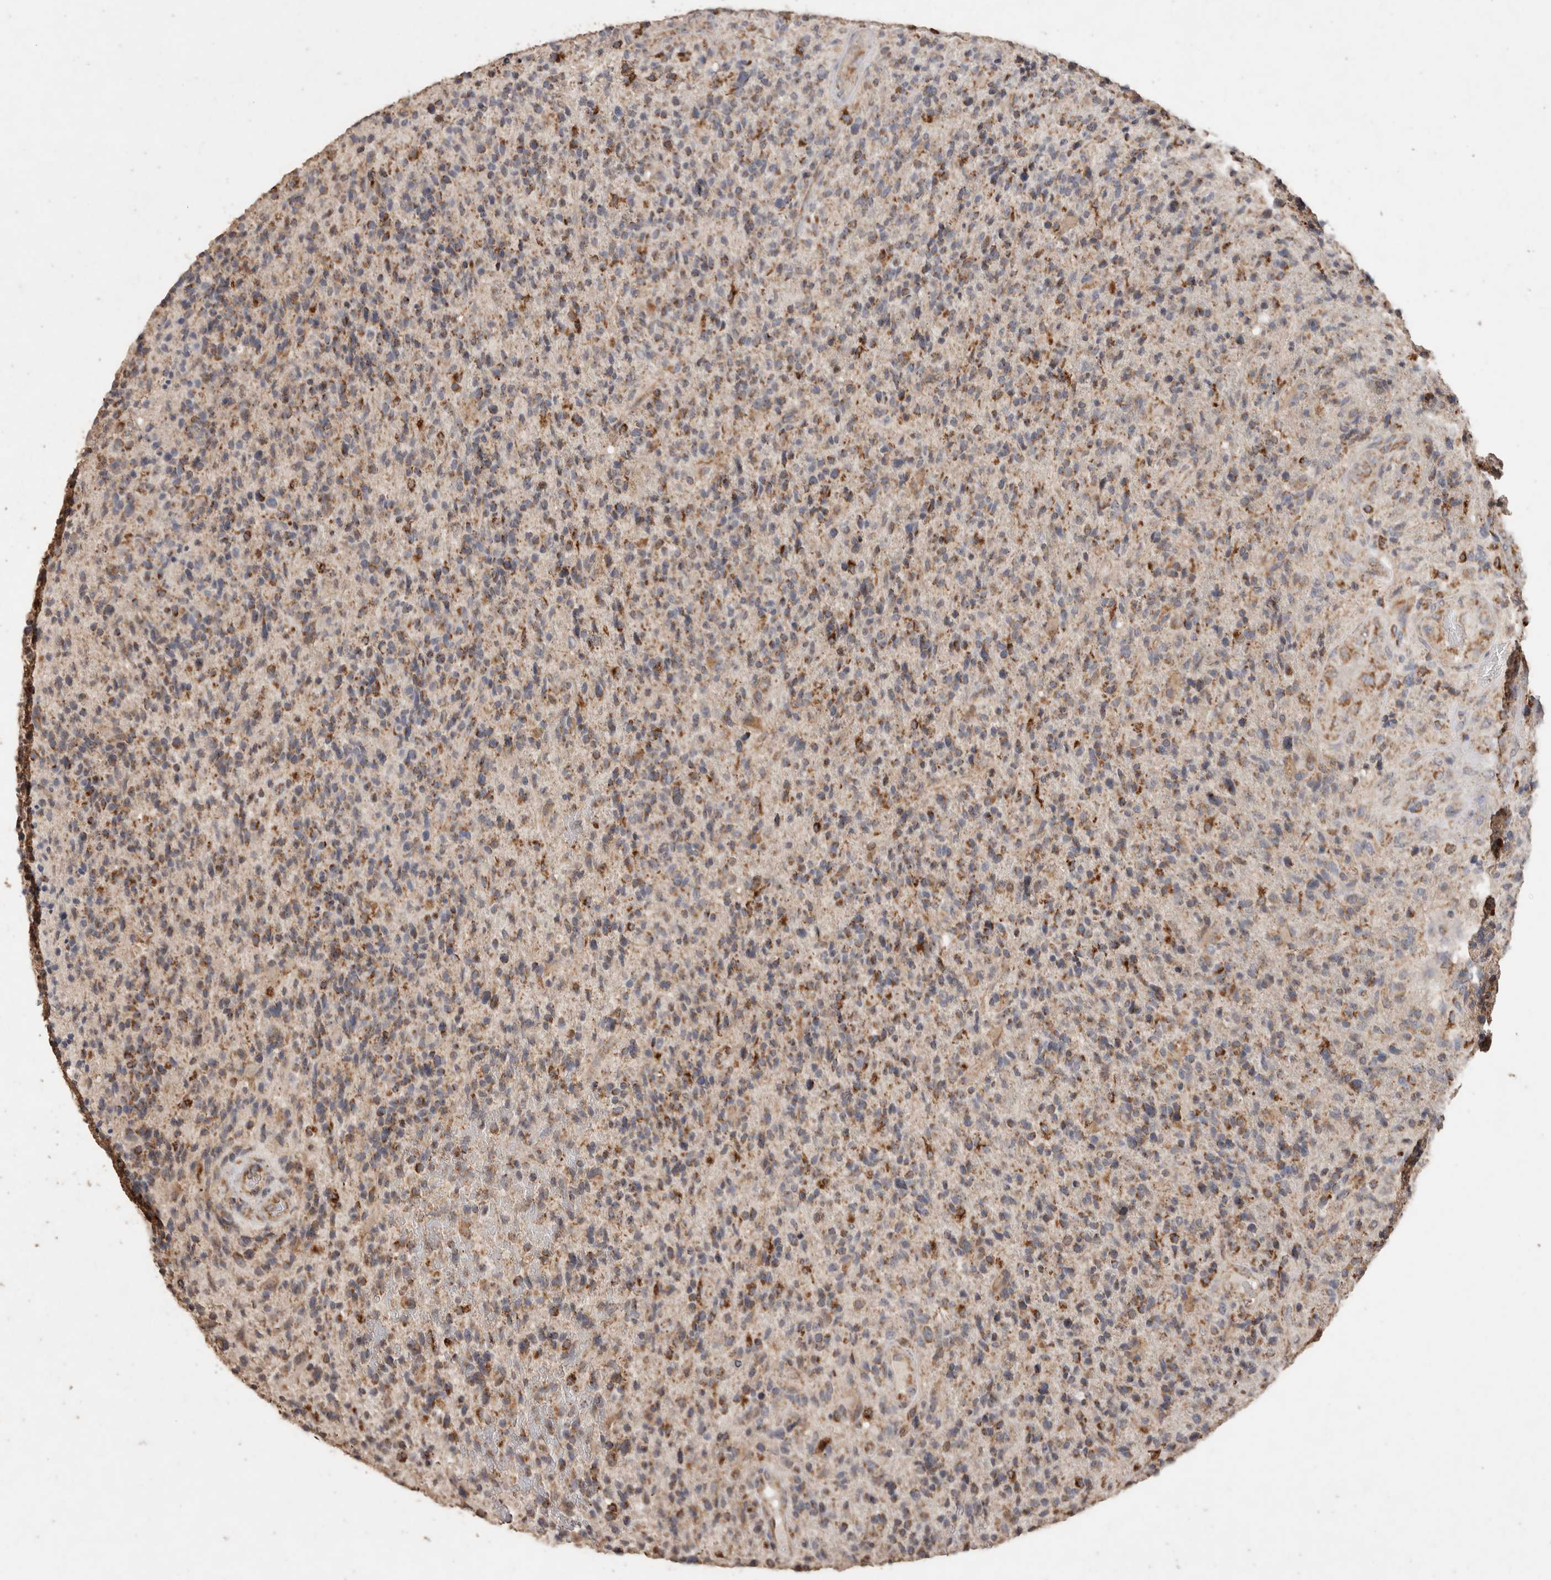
{"staining": {"intensity": "moderate", "quantity": ">75%", "location": "cytoplasmic/membranous"}, "tissue": "glioma", "cell_type": "Tumor cells", "image_type": "cancer", "snomed": [{"axis": "morphology", "description": "Glioma, malignant, High grade"}, {"axis": "topography", "description": "Brain"}], "caption": "An IHC photomicrograph of neoplastic tissue is shown. Protein staining in brown labels moderate cytoplasmic/membranous positivity in glioma within tumor cells.", "gene": "ACADM", "patient": {"sex": "male", "age": 72}}